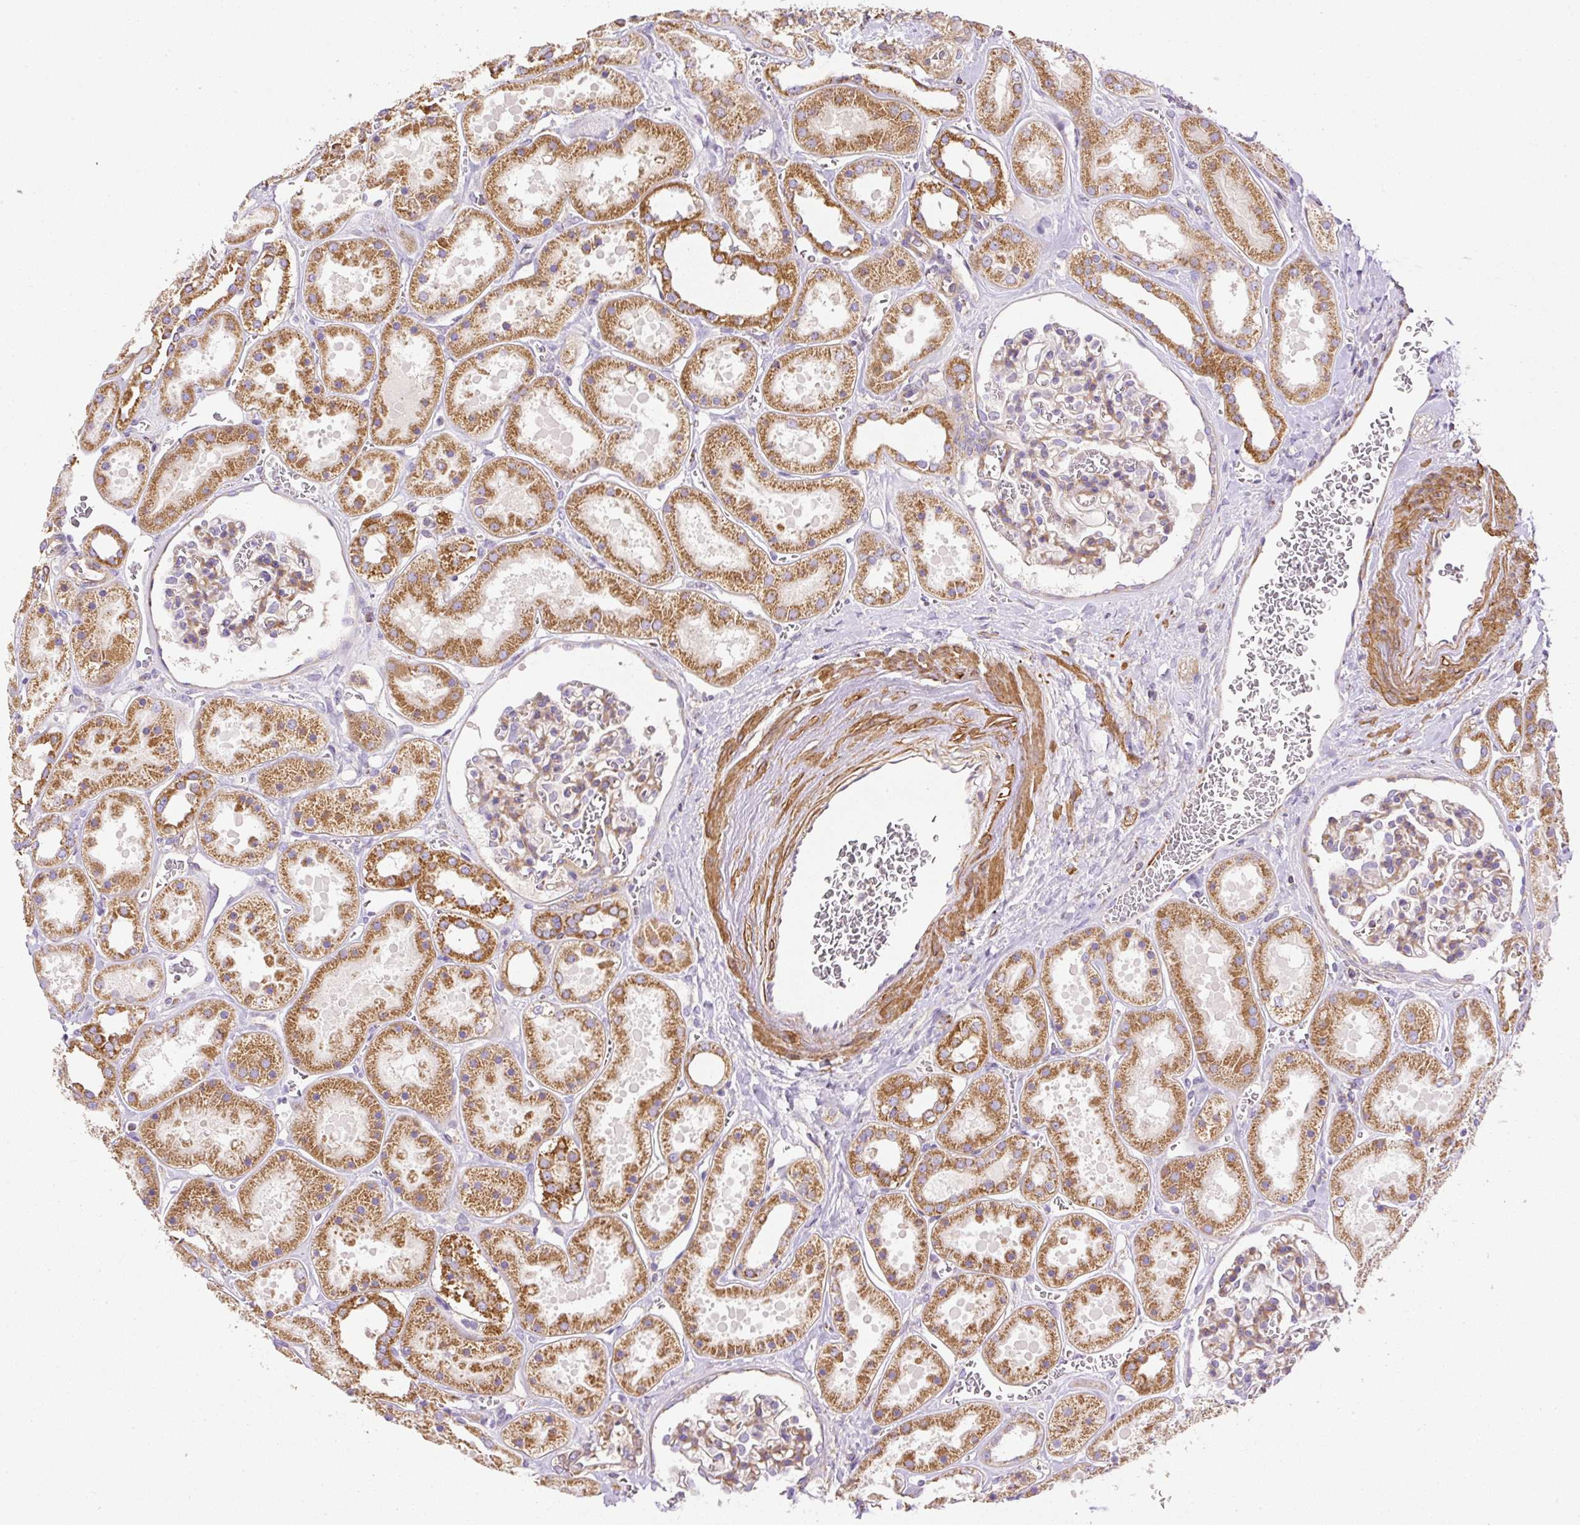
{"staining": {"intensity": "weak", "quantity": "25%-75%", "location": "cytoplasmic/membranous"}, "tissue": "kidney", "cell_type": "Cells in glomeruli", "image_type": "normal", "snomed": [{"axis": "morphology", "description": "Normal tissue, NOS"}, {"axis": "topography", "description": "Kidney"}], "caption": "Protein staining displays weak cytoplasmic/membranous positivity in approximately 25%-75% of cells in glomeruli in normal kidney.", "gene": "NDUFAF2", "patient": {"sex": "female", "age": 41}}